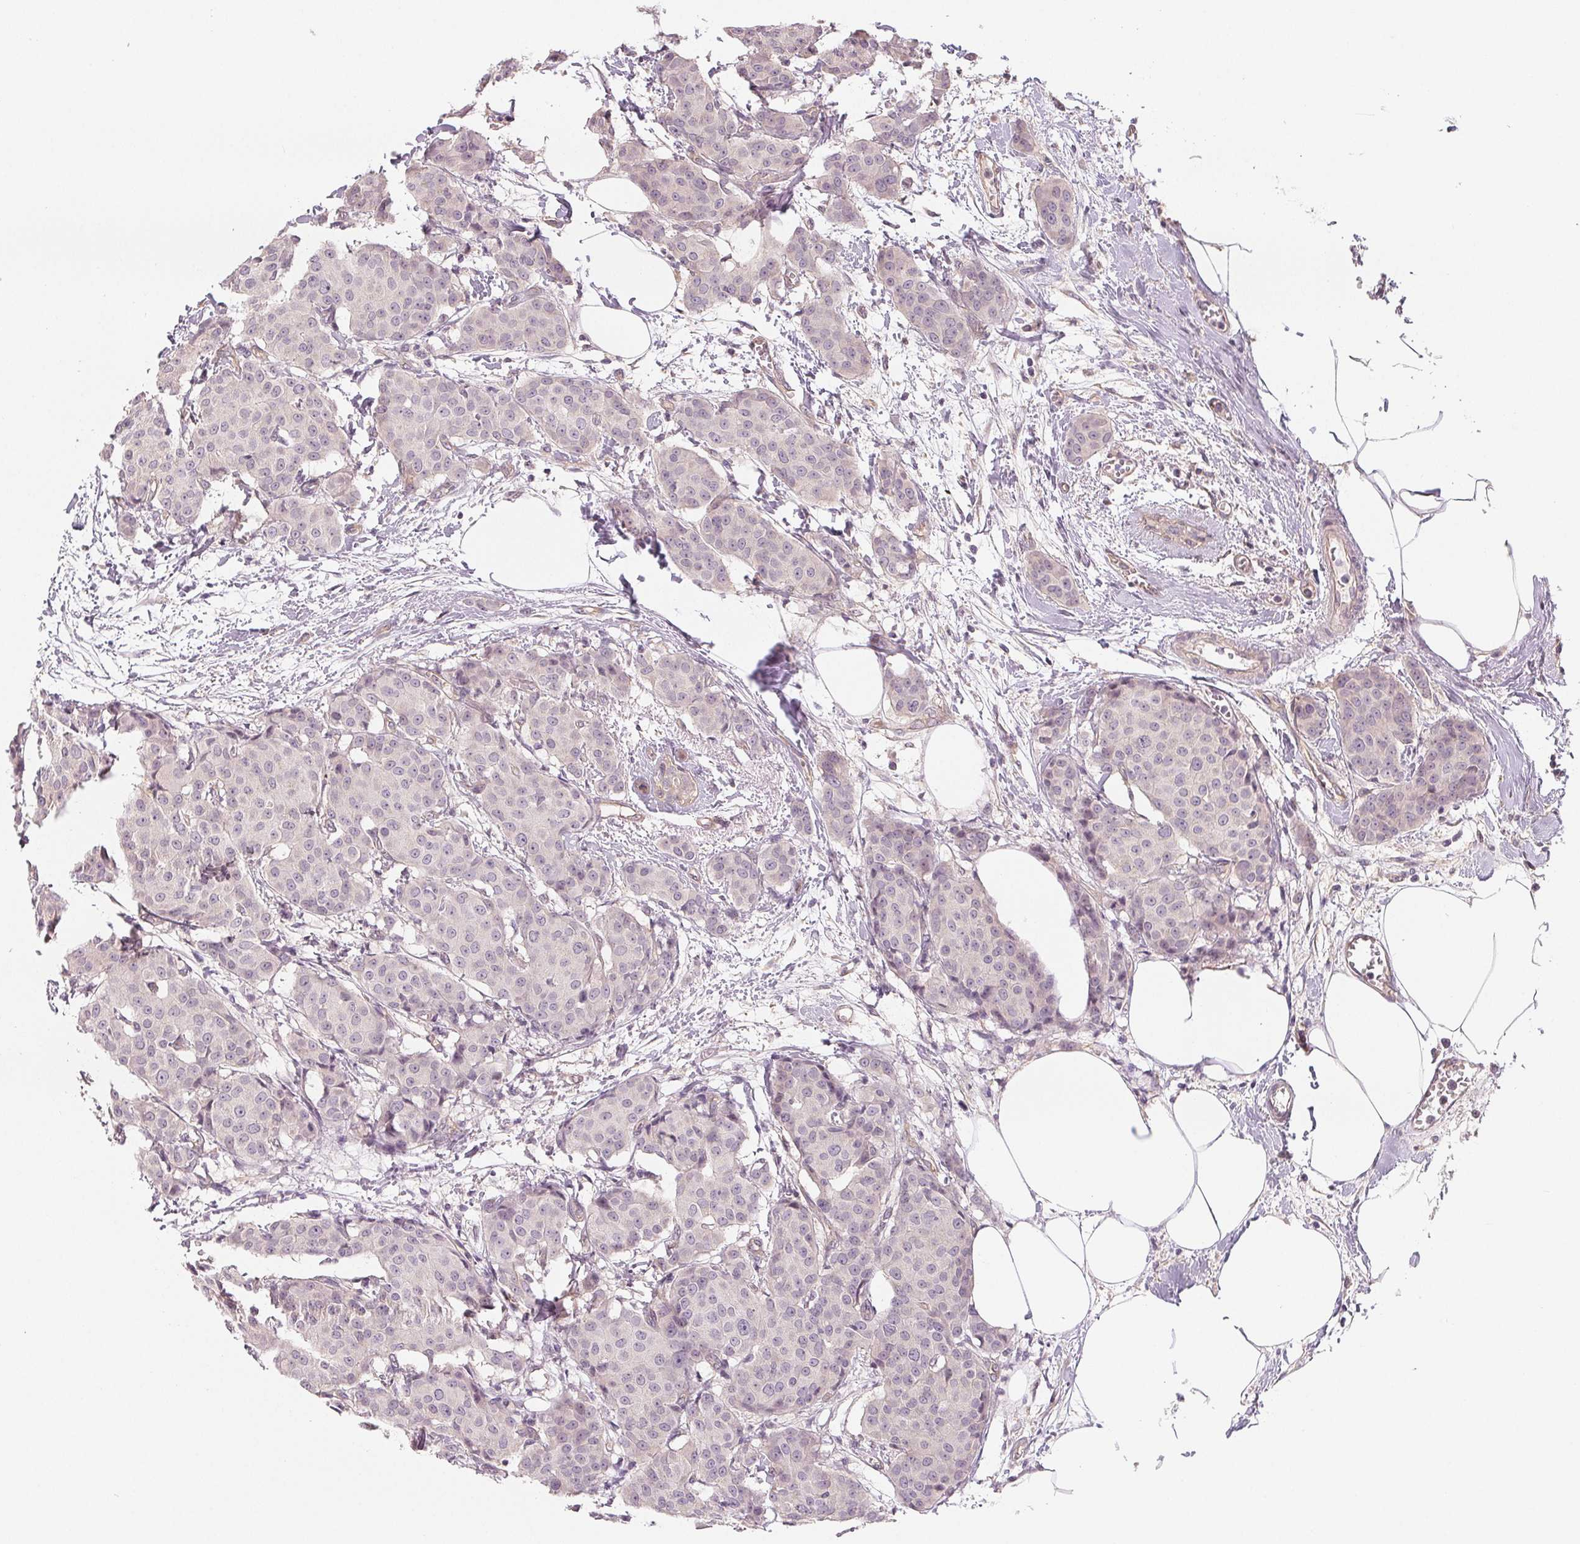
{"staining": {"intensity": "negative", "quantity": "none", "location": "none"}, "tissue": "breast cancer", "cell_type": "Tumor cells", "image_type": "cancer", "snomed": [{"axis": "morphology", "description": "Duct carcinoma"}, {"axis": "topography", "description": "Breast"}], "caption": "Protein analysis of breast invasive ductal carcinoma shows no significant staining in tumor cells.", "gene": "CFC1", "patient": {"sex": "female", "age": 91}}